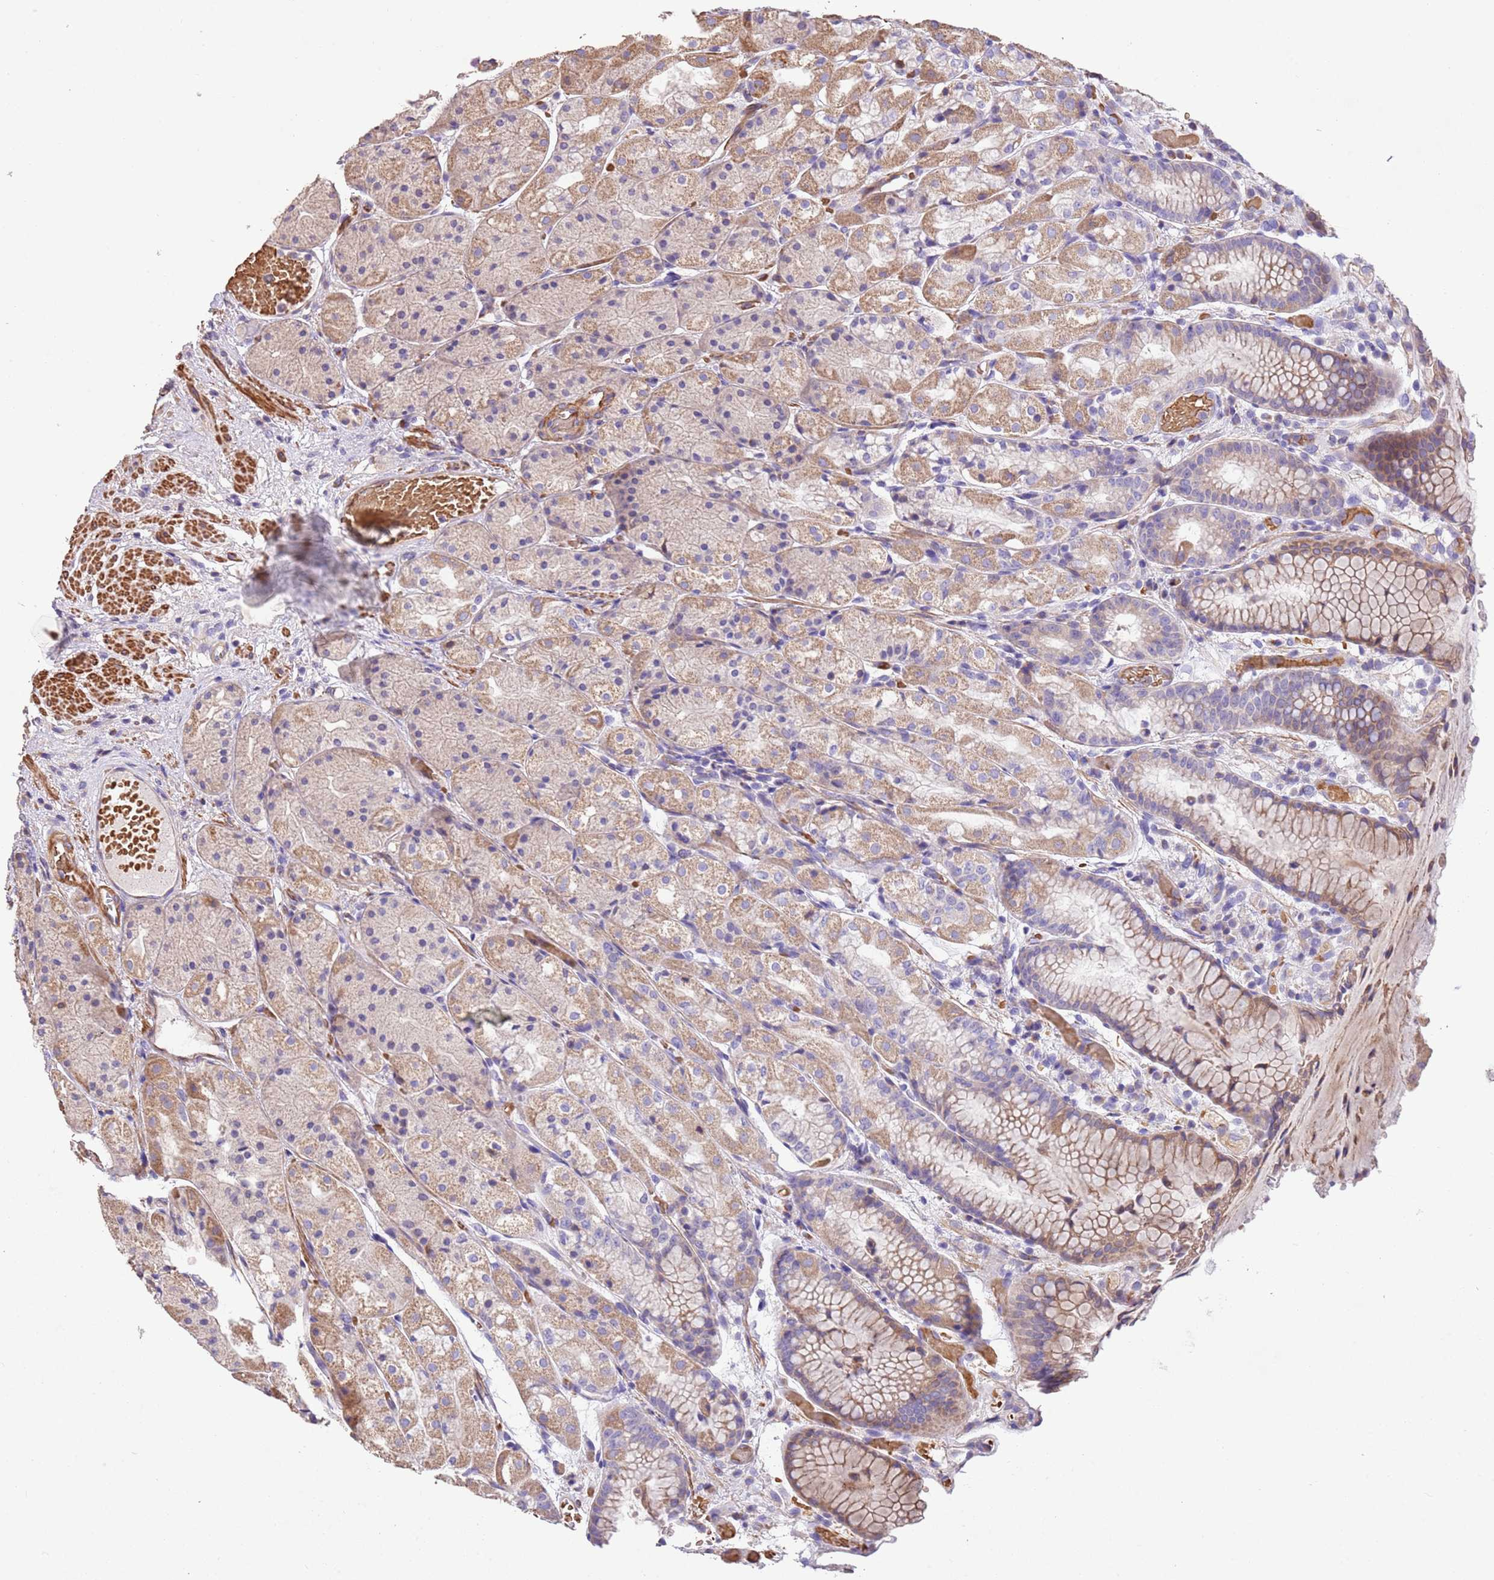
{"staining": {"intensity": "moderate", "quantity": "25%-75%", "location": "cytoplasmic/membranous"}, "tissue": "stomach", "cell_type": "Glandular cells", "image_type": "normal", "snomed": [{"axis": "morphology", "description": "Normal tissue, NOS"}, {"axis": "topography", "description": "Stomach, upper"}], "caption": "A brown stain labels moderate cytoplasmic/membranous positivity of a protein in glandular cells of unremarkable human stomach. Immunohistochemistry stains the protein in brown and the nuclei are stained blue.", "gene": "PIGA", "patient": {"sex": "male", "age": 72}}